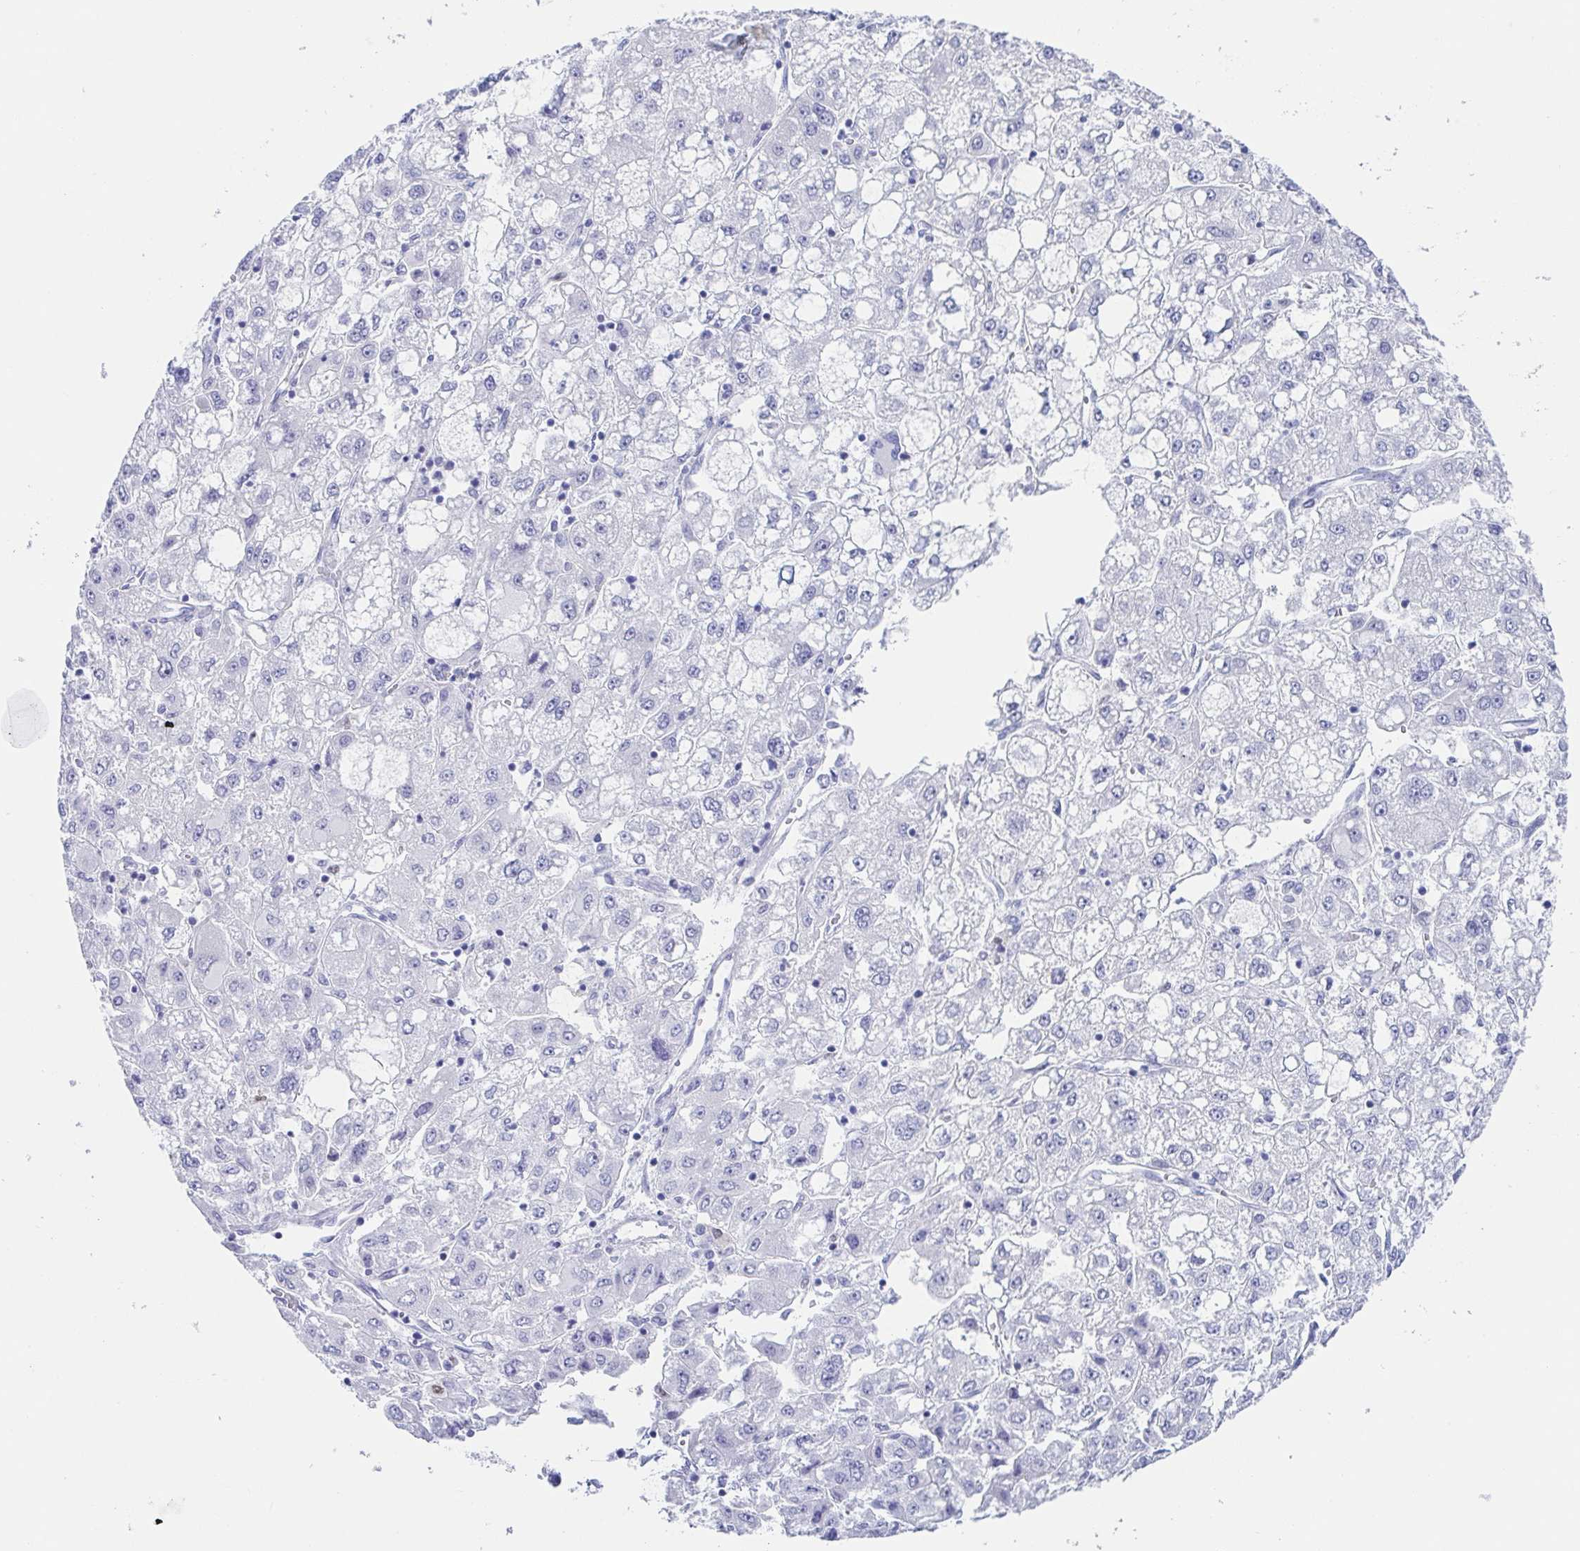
{"staining": {"intensity": "negative", "quantity": "none", "location": "none"}, "tissue": "liver cancer", "cell_type": "Tumor cells", "image_type": "cancer", "snomed": [{"axis": "morphology", "description": "Carcinoma, Hepatocellular, NOS"}, {"axis": "topography", "description": "Liver"}], "caption": "Immunohistochemical staining of liver cancer (hepatocellular carcinoma) shows no significant staining in tumor cells.", "gene": "HTR2A", "patient": {"sex": "male", "age": 40}}